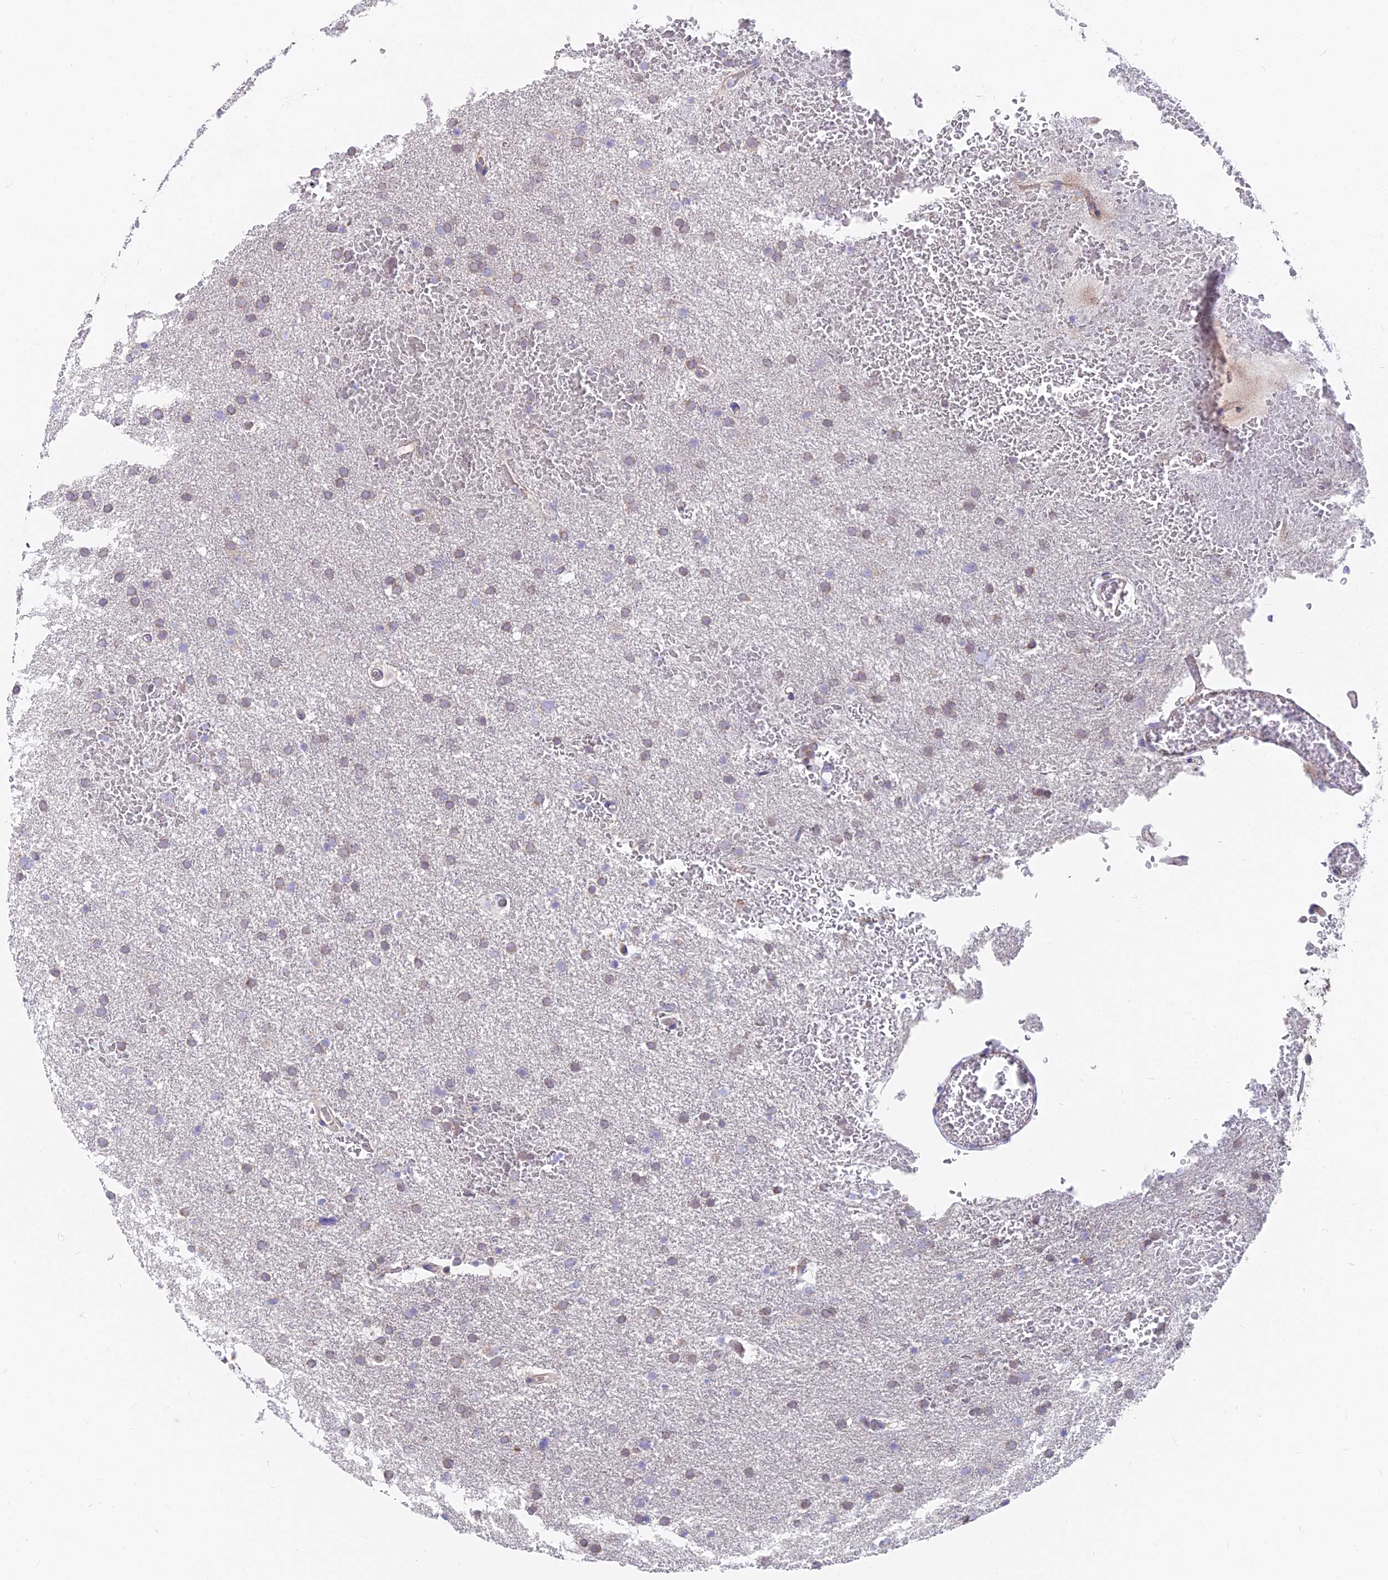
{"staining": {"intensity": "moderate", "quantity": "<25%", "location": "cytoplasmic/membranous"}, "tissue": "glioma", "cell_type": "Tumor cells", "image_type": "cancer", "snomed": [{"axis": "morphology", "description": "Glioma, malignant, High grade"}, {"axis": "topography", "description": "Cerebral cortex"}], "caption": "A high-resolution histopathology image shows immunohistochemistry (IHC) staining of glioma, which displays moderate cytoplasmic/membranous staining in about <25% of tumor cells.", "gene": "TBC1D20", "patient": {"sex": "female", "age": 36}}